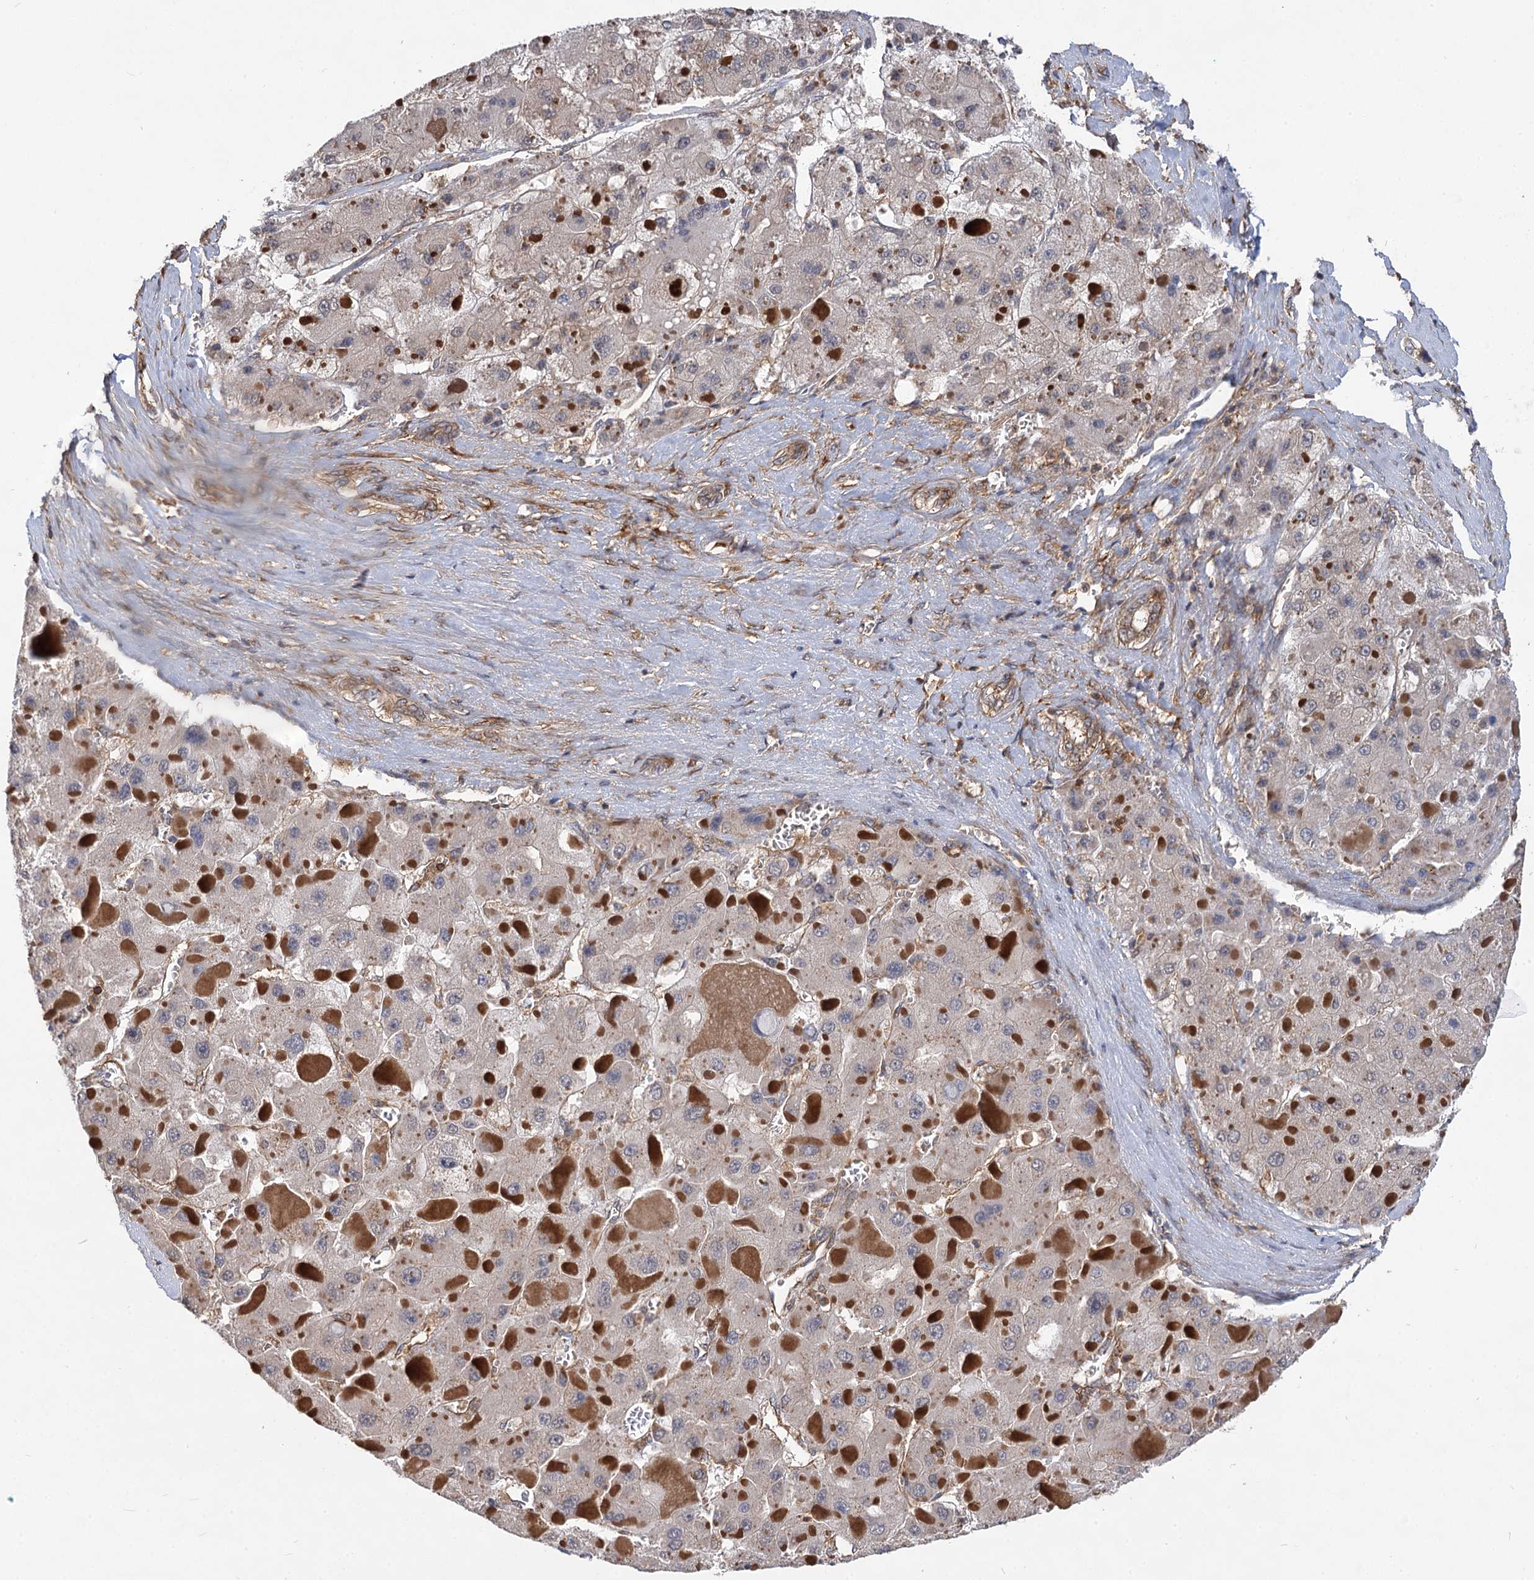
{"staining": {"intensity": "negative", "quantity": "none", "location": "none"}, "tissue": "liver cancer", "cell_type": "Tumor cells", "image_type": "cancer", "snomed": [{"axis": "morphology", "description": "Carcinoma, Hepatocellular, NOS"}, {"axis": "topography", "description": "Liver"}], "caption": "Human liver cancer (hepatocellular carcinoma) stained for a protein using immunohistochemistry shows no staining in tumor cells.", "gene": "PACS1", "patient": {"sex": "female", "age": 73}}